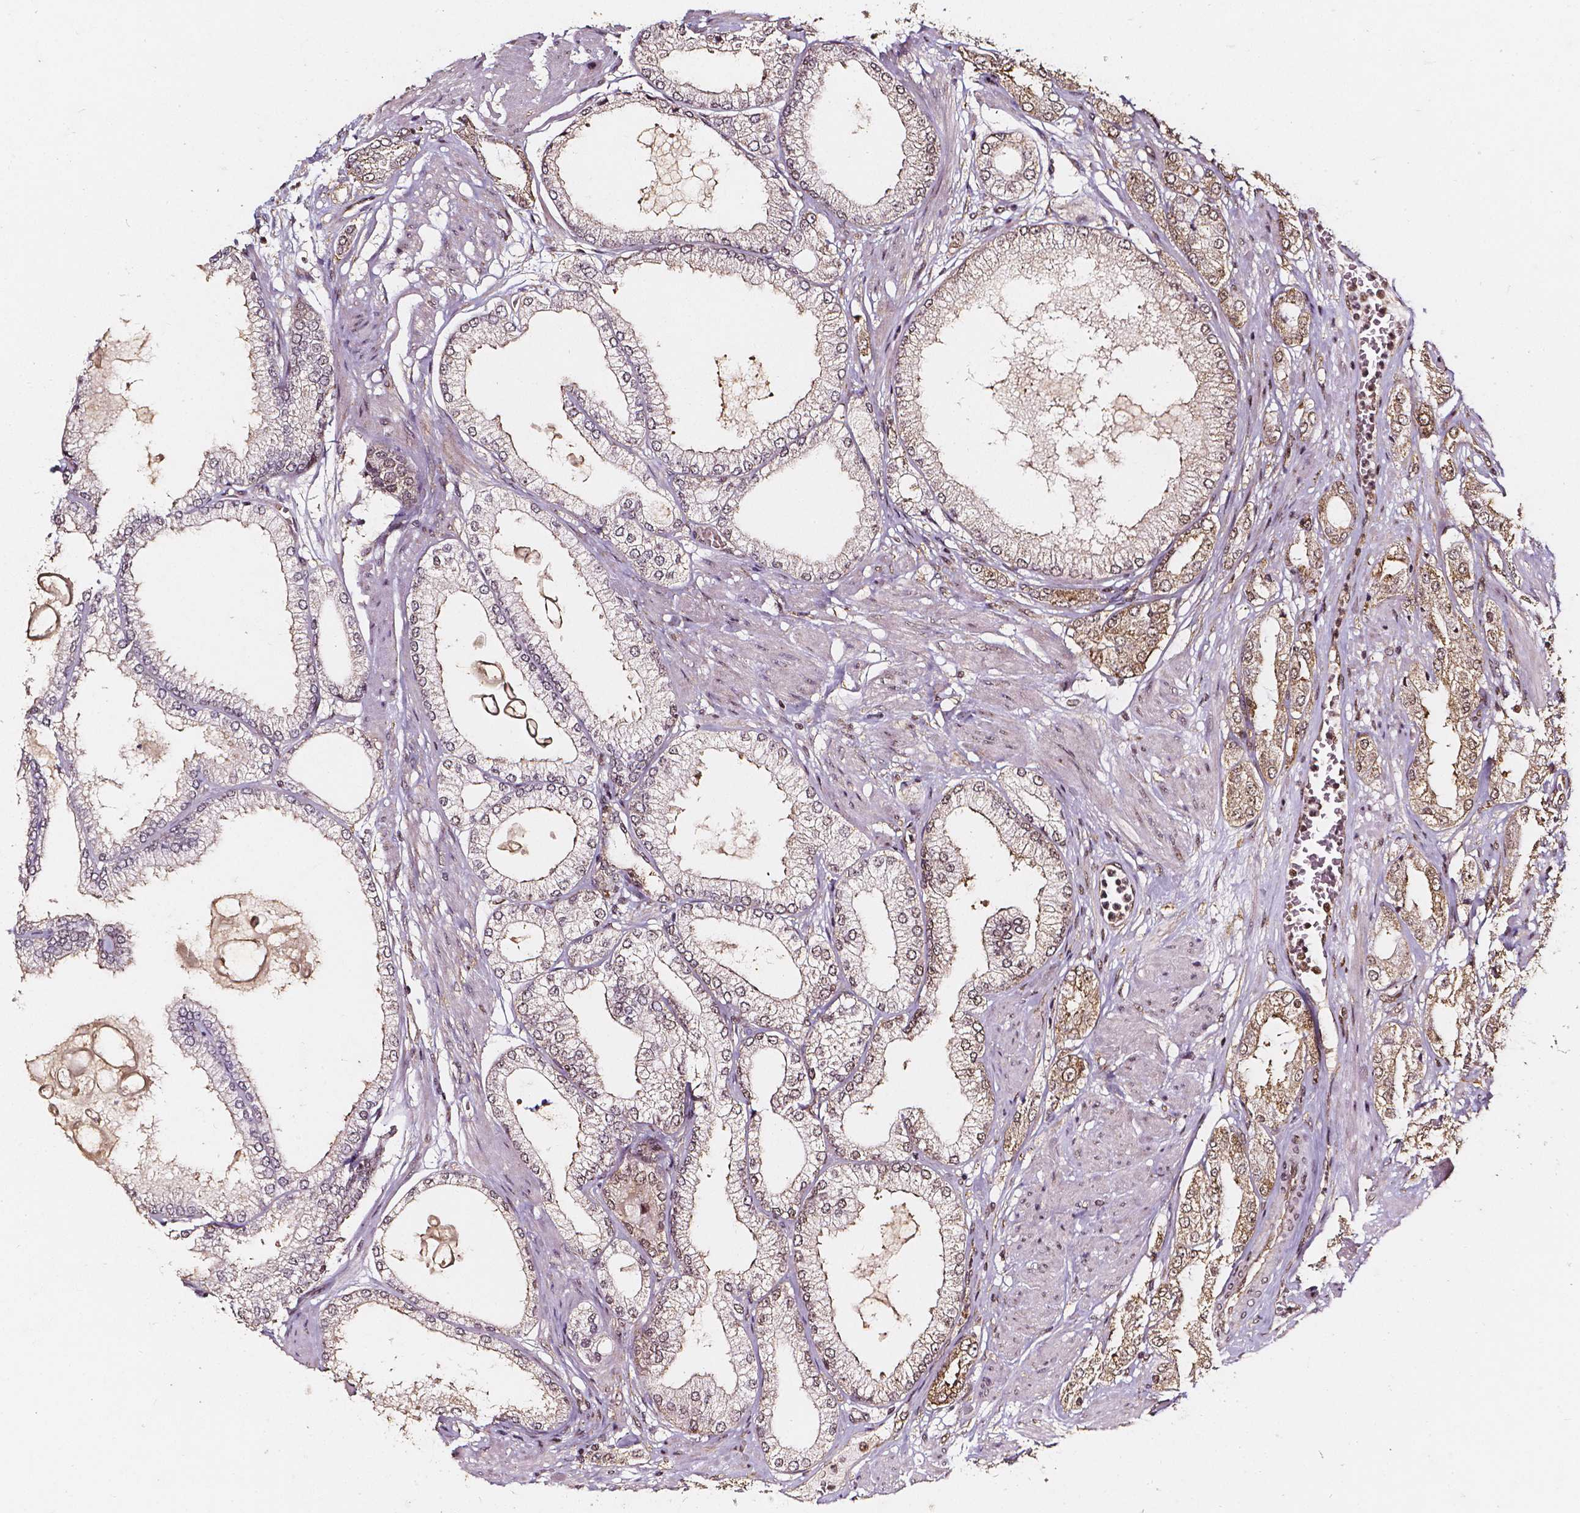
{"staining": {"intensity": "weak", "quantity": "<25%", "location": "cytoplasmic/membranous,nuclear"}, "tissue": "prostate cancer", "cell_type": "Tumor cells", "image_type": "cancer", "snomed": [{"axis": "morphology", "description": "Adenocarcinoma, High grade"}, {"axis": "topography", "description": "Prostate"}], "caption": "Tumor cells show no significant protein staining in prostate cancer (high-grade adenocarcinoma).", "gene": "SMN1", "patient": {"sex": "male", "age": 68}}